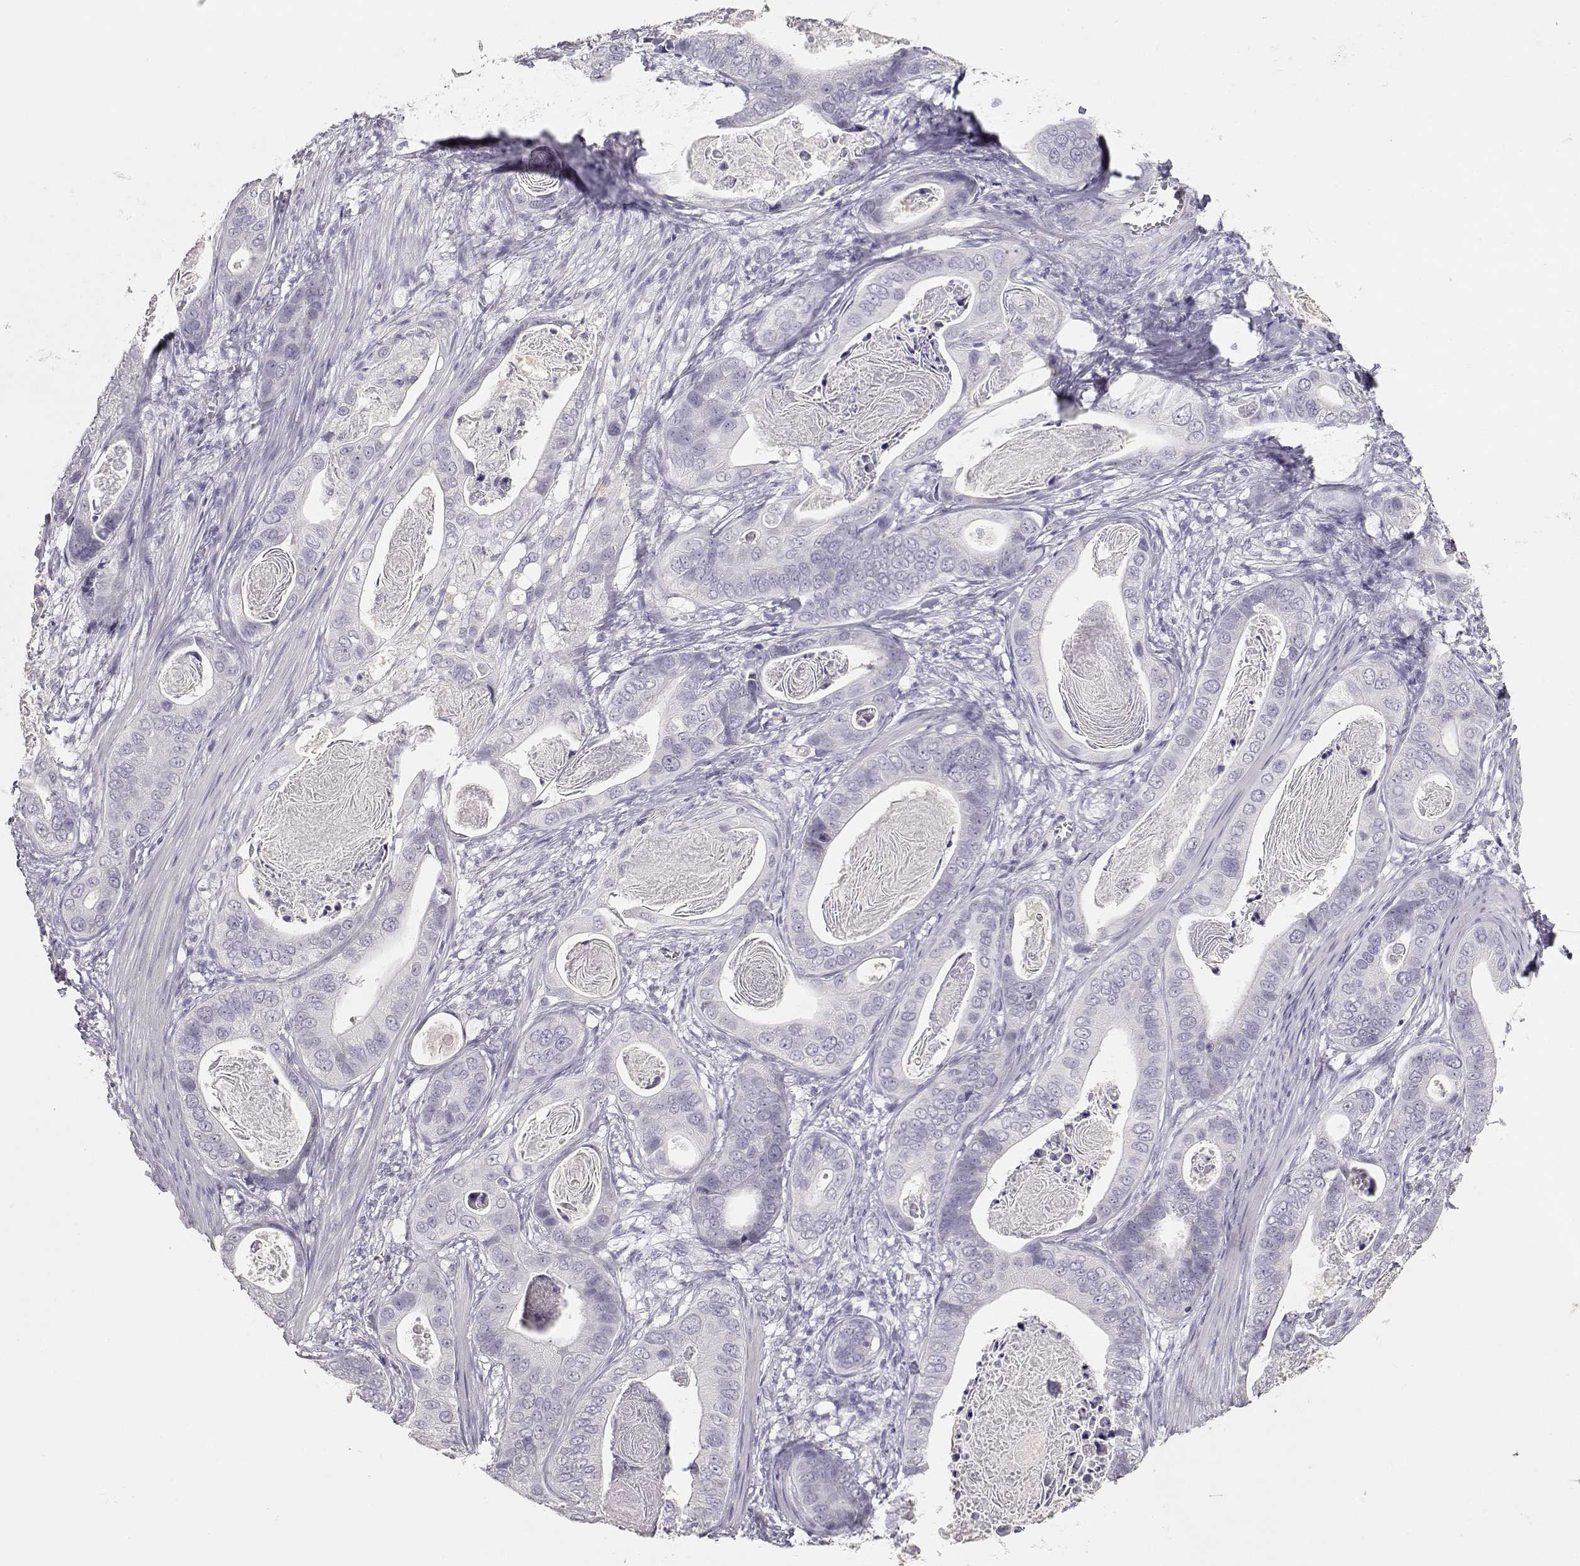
{"staining": {"intensity": "negative", "quantity": "none", "location": "none"}, "tissue": "stomach cancer", "cell_type": "Tumor cells", "image_type": "cancer", "snomed": [{"axis": "morphology", "description": "Adenocarcinoma, NOS"}, {"axis": "topography", "description": "Stomach"}], "caption": "A micrograph of stomach cancer stained for a protein shows no brown staining in tumor cells.", "gene": "TKTL1", "patient": {"sex": "male", "age": 84}}